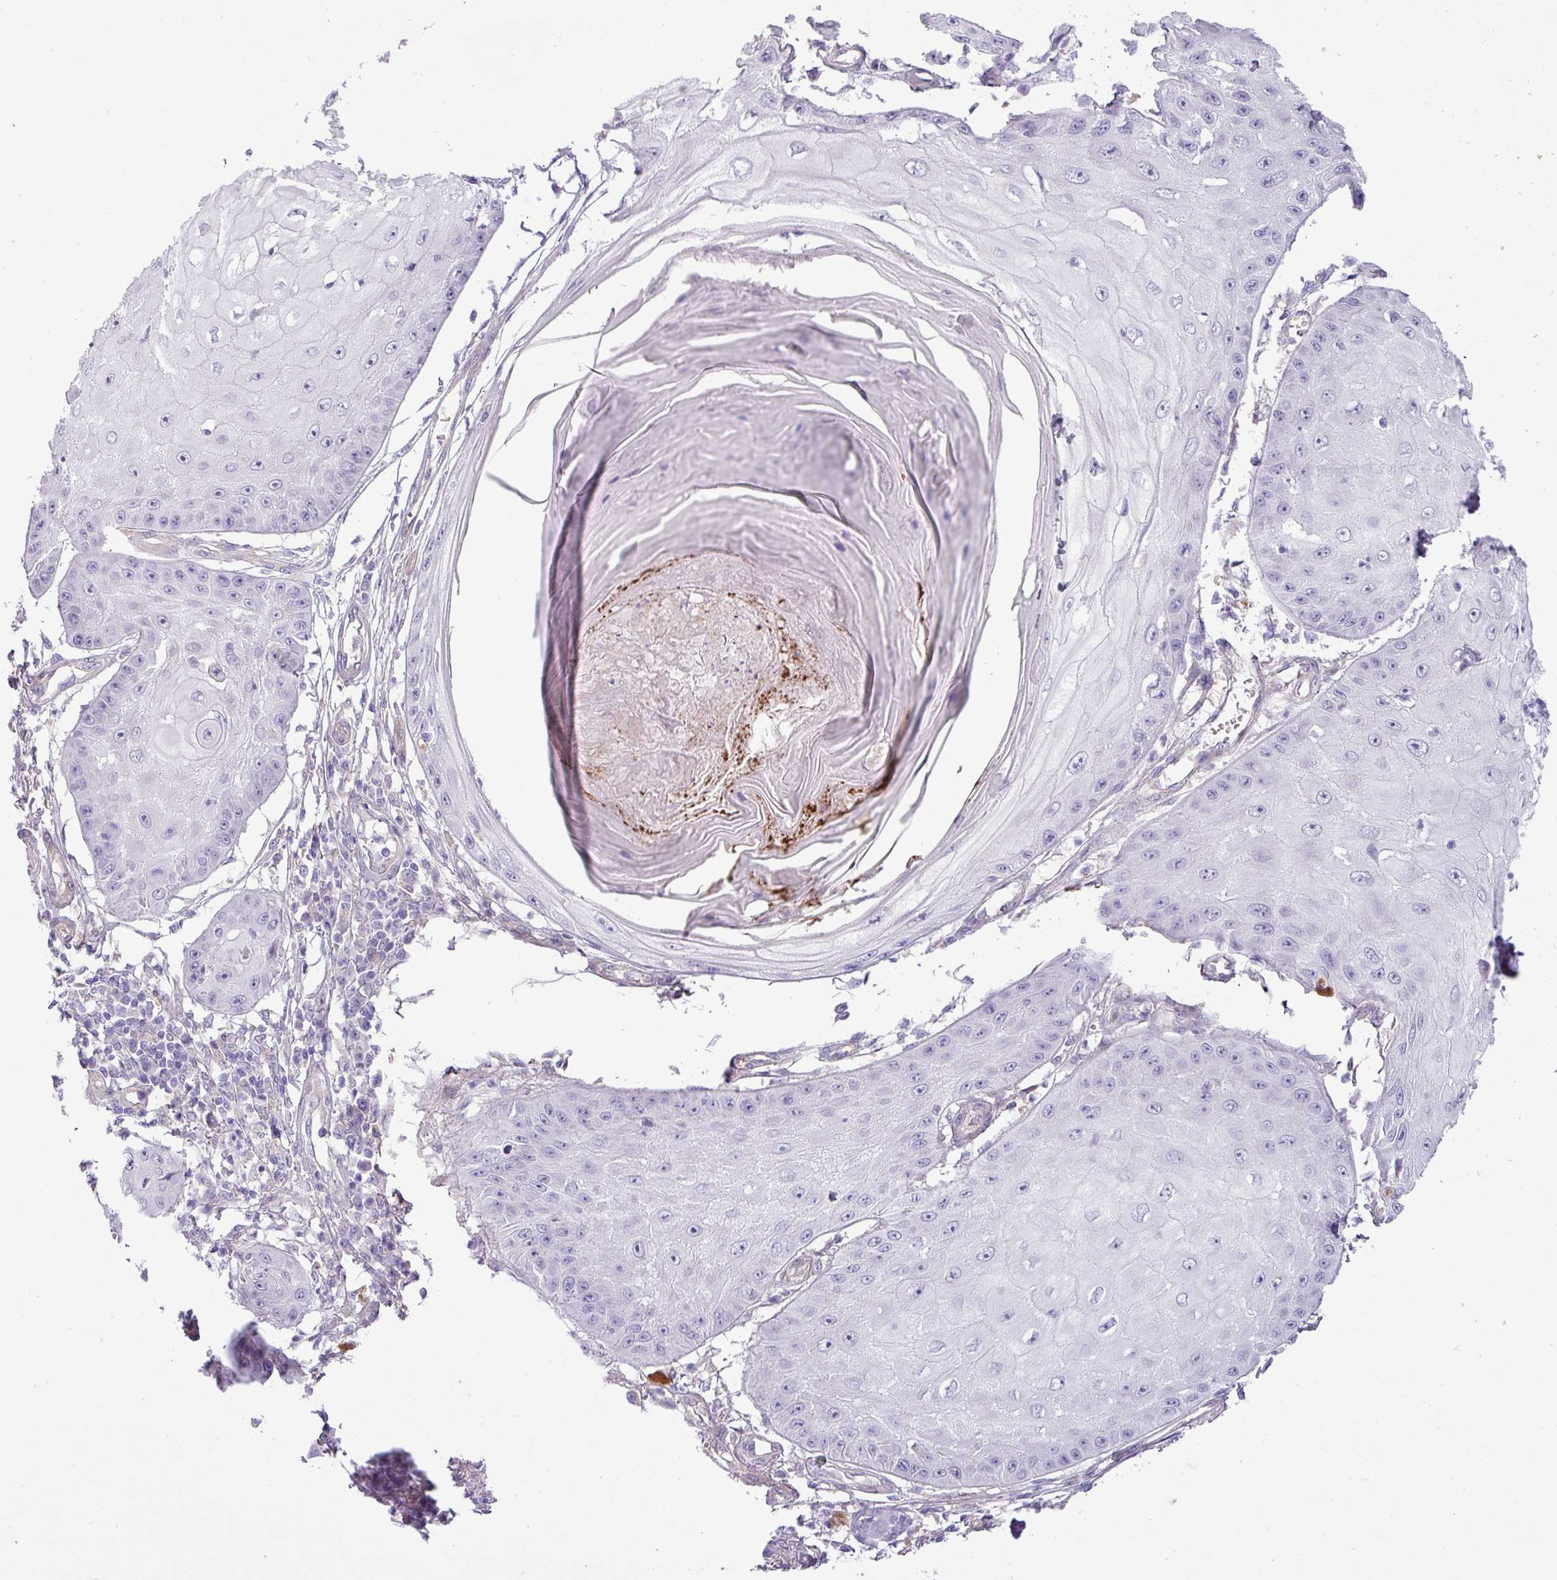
{"staining": {"intensity": "negative", "quantity": "none", "location": "none"}, "tissue": "skin cancer", "cell_type": "Tumor cells", "image_type": "cancer", "snomed": [{"axis": "morphology", "description": "Squamous cell carcinoma, NOS"}, {"axis": "topography", "description": "Skin"}], "caption": "DAB (3,3'-diaminobenzidine) immunohistochemical staining of human skin squamous cell carcinoma displays no significant staining in tumor cells. (Immunohistochemistry, brightfield microscopy, high magnification).", "gene": "KIRREL3", "patient": {"sex": "male", "age": 70}}